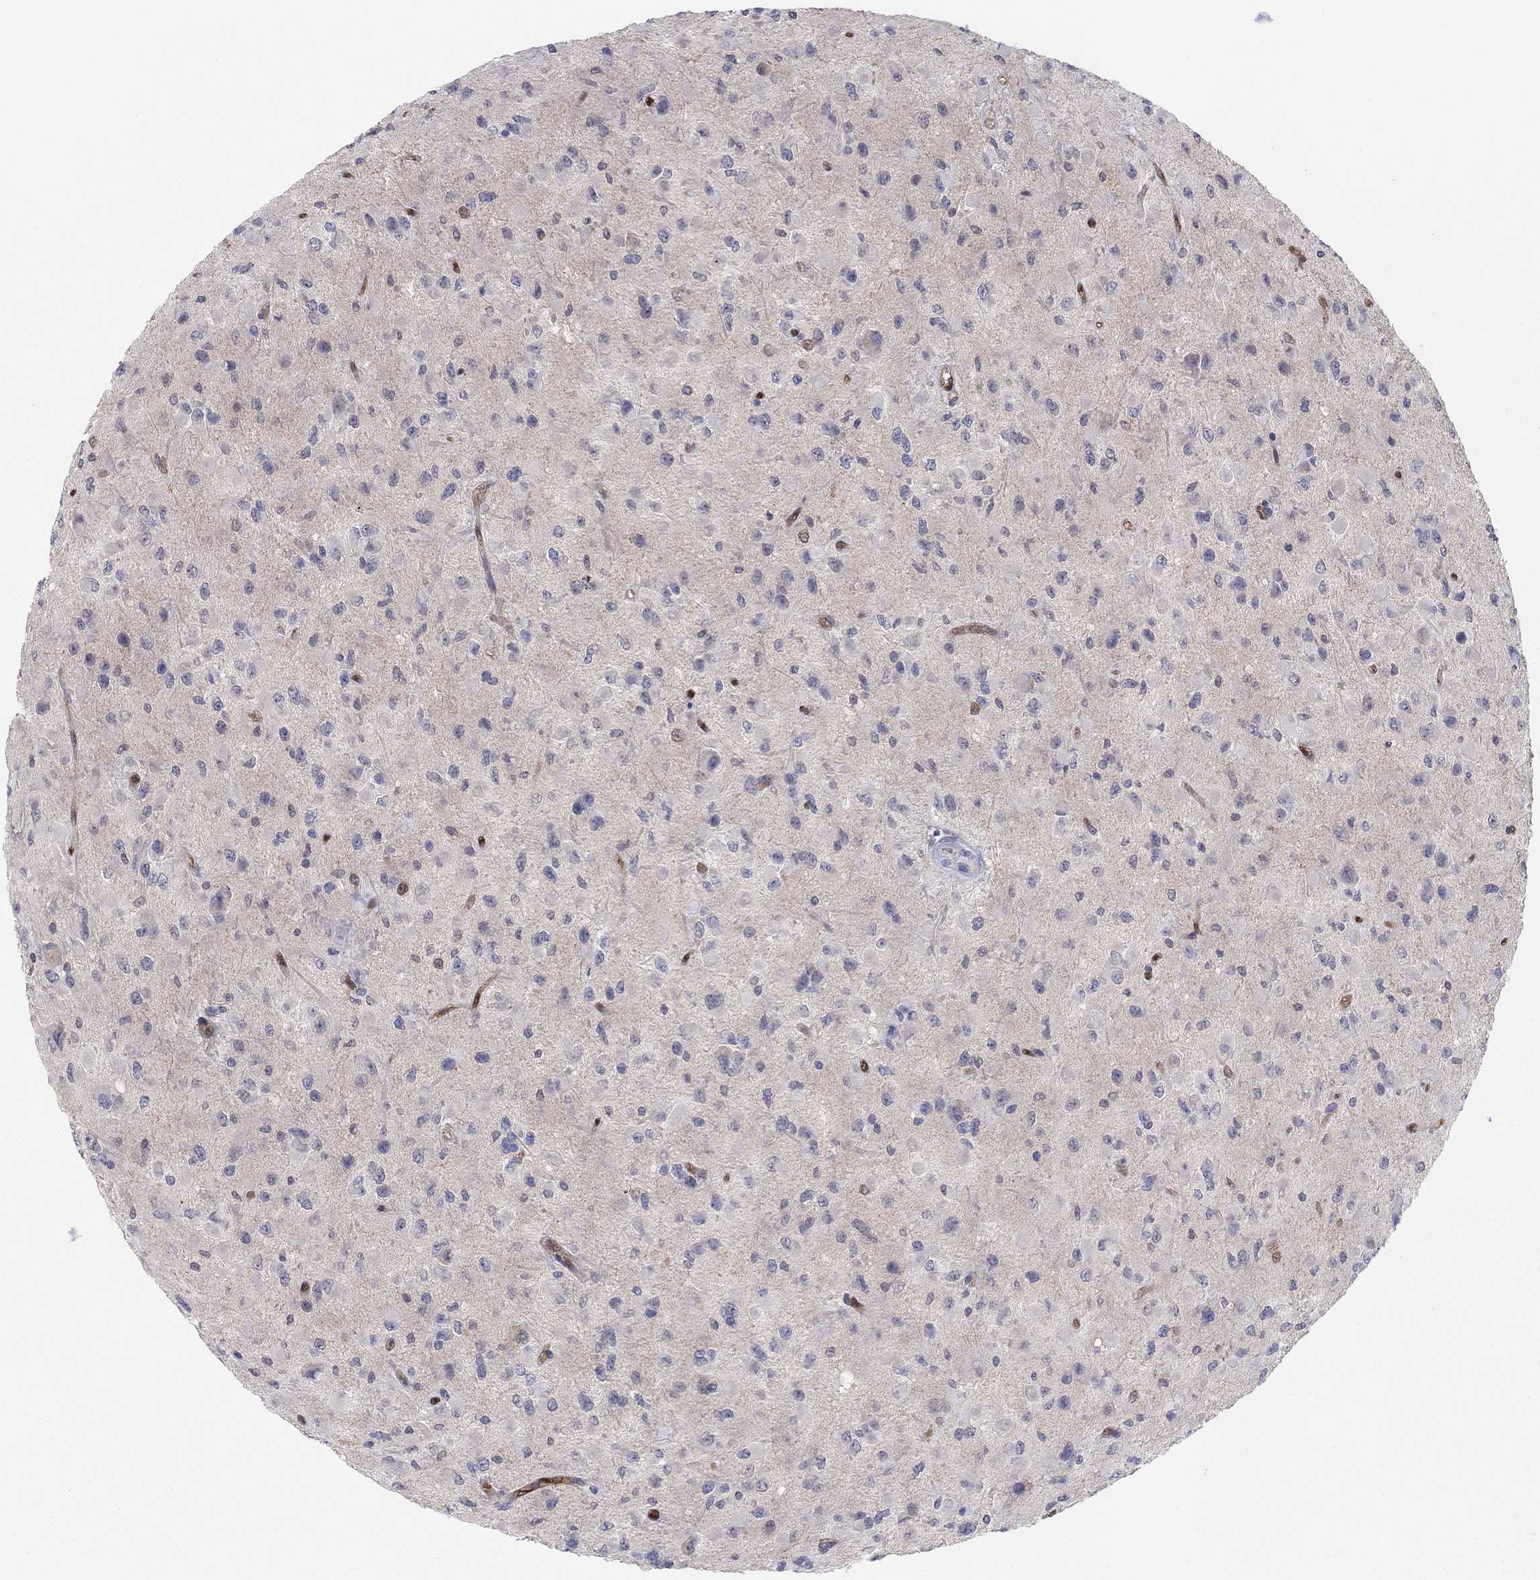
{"staining": {"intensity": "negative", "quantity": "none", "location": "none"}, "tissue": "glioma", "cell_type": "Tumor cells", "image_type": "cancer", "snomed": [{"axis": "morphology", "description": "Glioma, malignant, High grade"}, {"axis": "topography", "description": "Cerebral cortex"}], "caption": "A photomicrograph of glioma stained for a protein demonstrates no brown staining in tumor cells.", "gene": "PDXK", "patient": {"sex": "male", "age": 35}}